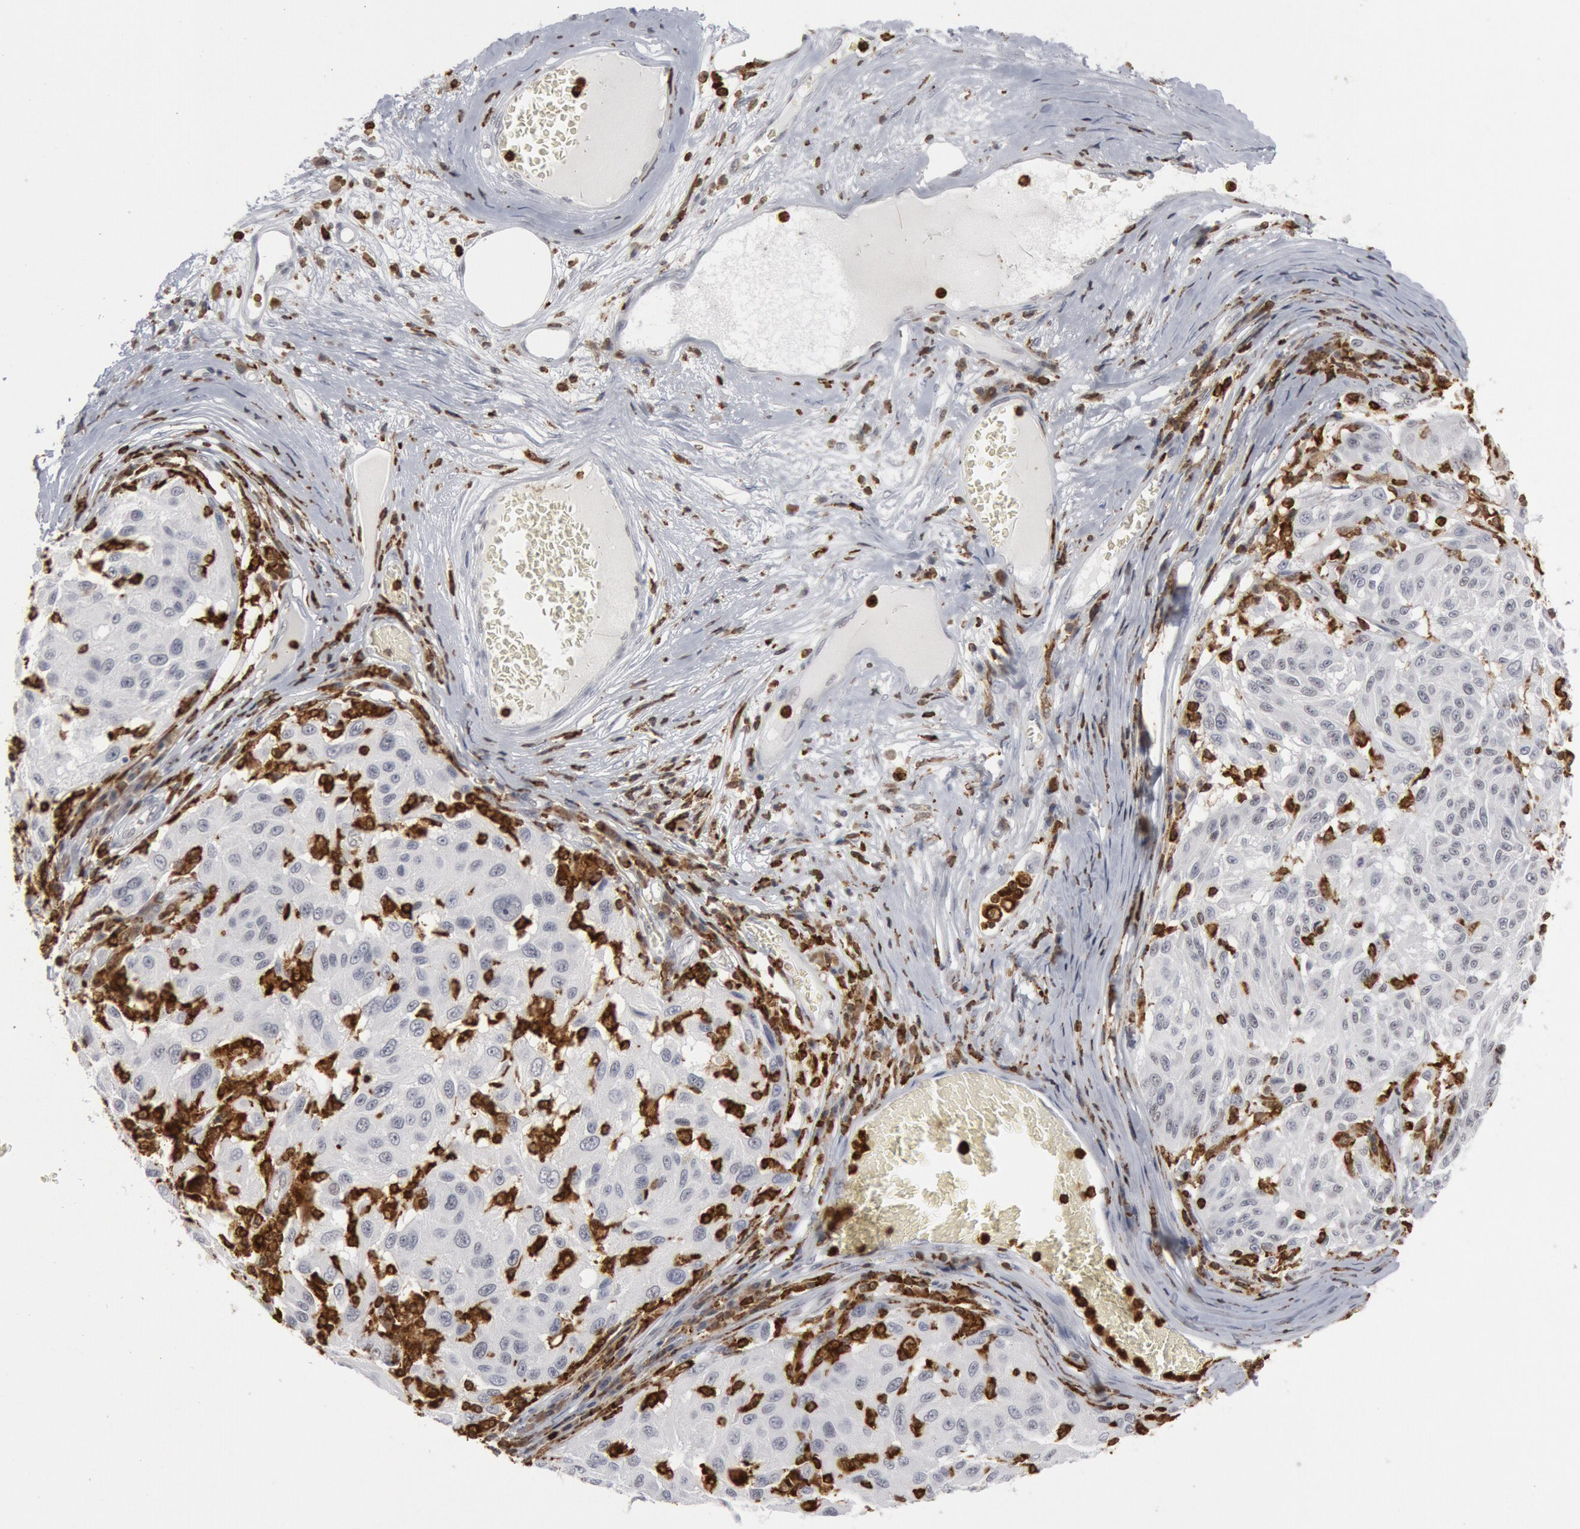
{"staining": {"intensity": "negative", "quantity": "none", "location": "none"}, "tissue": "melanoma", "cell_type": "Tumor cells", "image_type": "cancer", "snomed": [{"axis": "morphology", "description": "Malignant melanoma, NOS"}, {"axis": "topography", "description": "Skin"}], "caption": "Tumor cells show no significant expression in melanoma.", "gene": "PTPN6", "patient": {"sex": "female", "age": 77}}